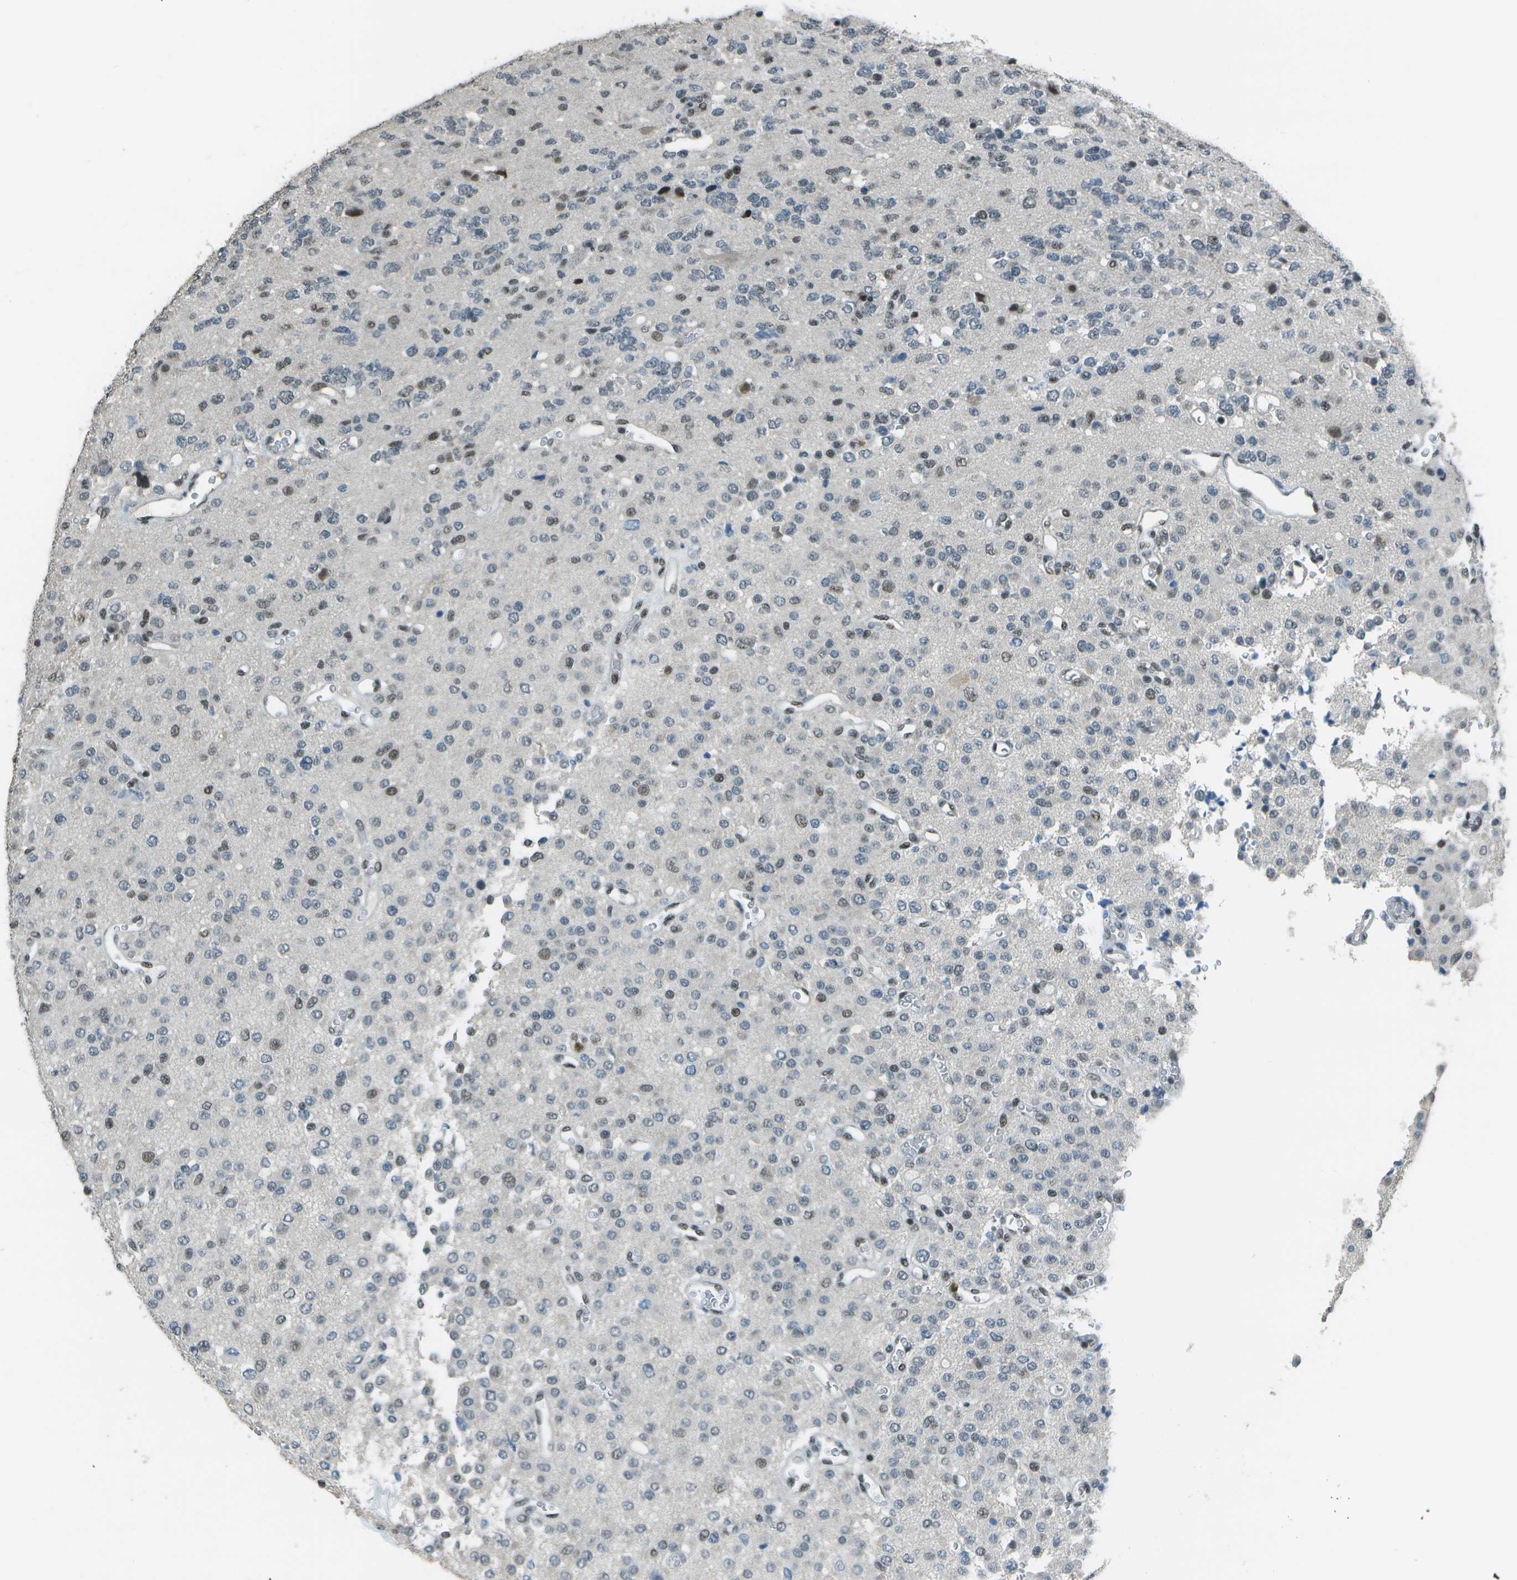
{"staining": {"intensity": "weak", "quantity": "25%-75%", "location": "nuclear"}, "tissue": "glioma", "cell_type": "Tumor cells", "image_type": "cancer", "snomed": [{"axis": "morphology", "description": "Glioma, malignant, Low grade"}, {"axis": "topography", "description": "Brain"}], "caption": "Tumor cells show low levels of weak nuclear positivity in approximately 25%-75% of cells in human glioma.", "gene": "DEPDC1", "patient": {"sex": "male", "age": 38}}